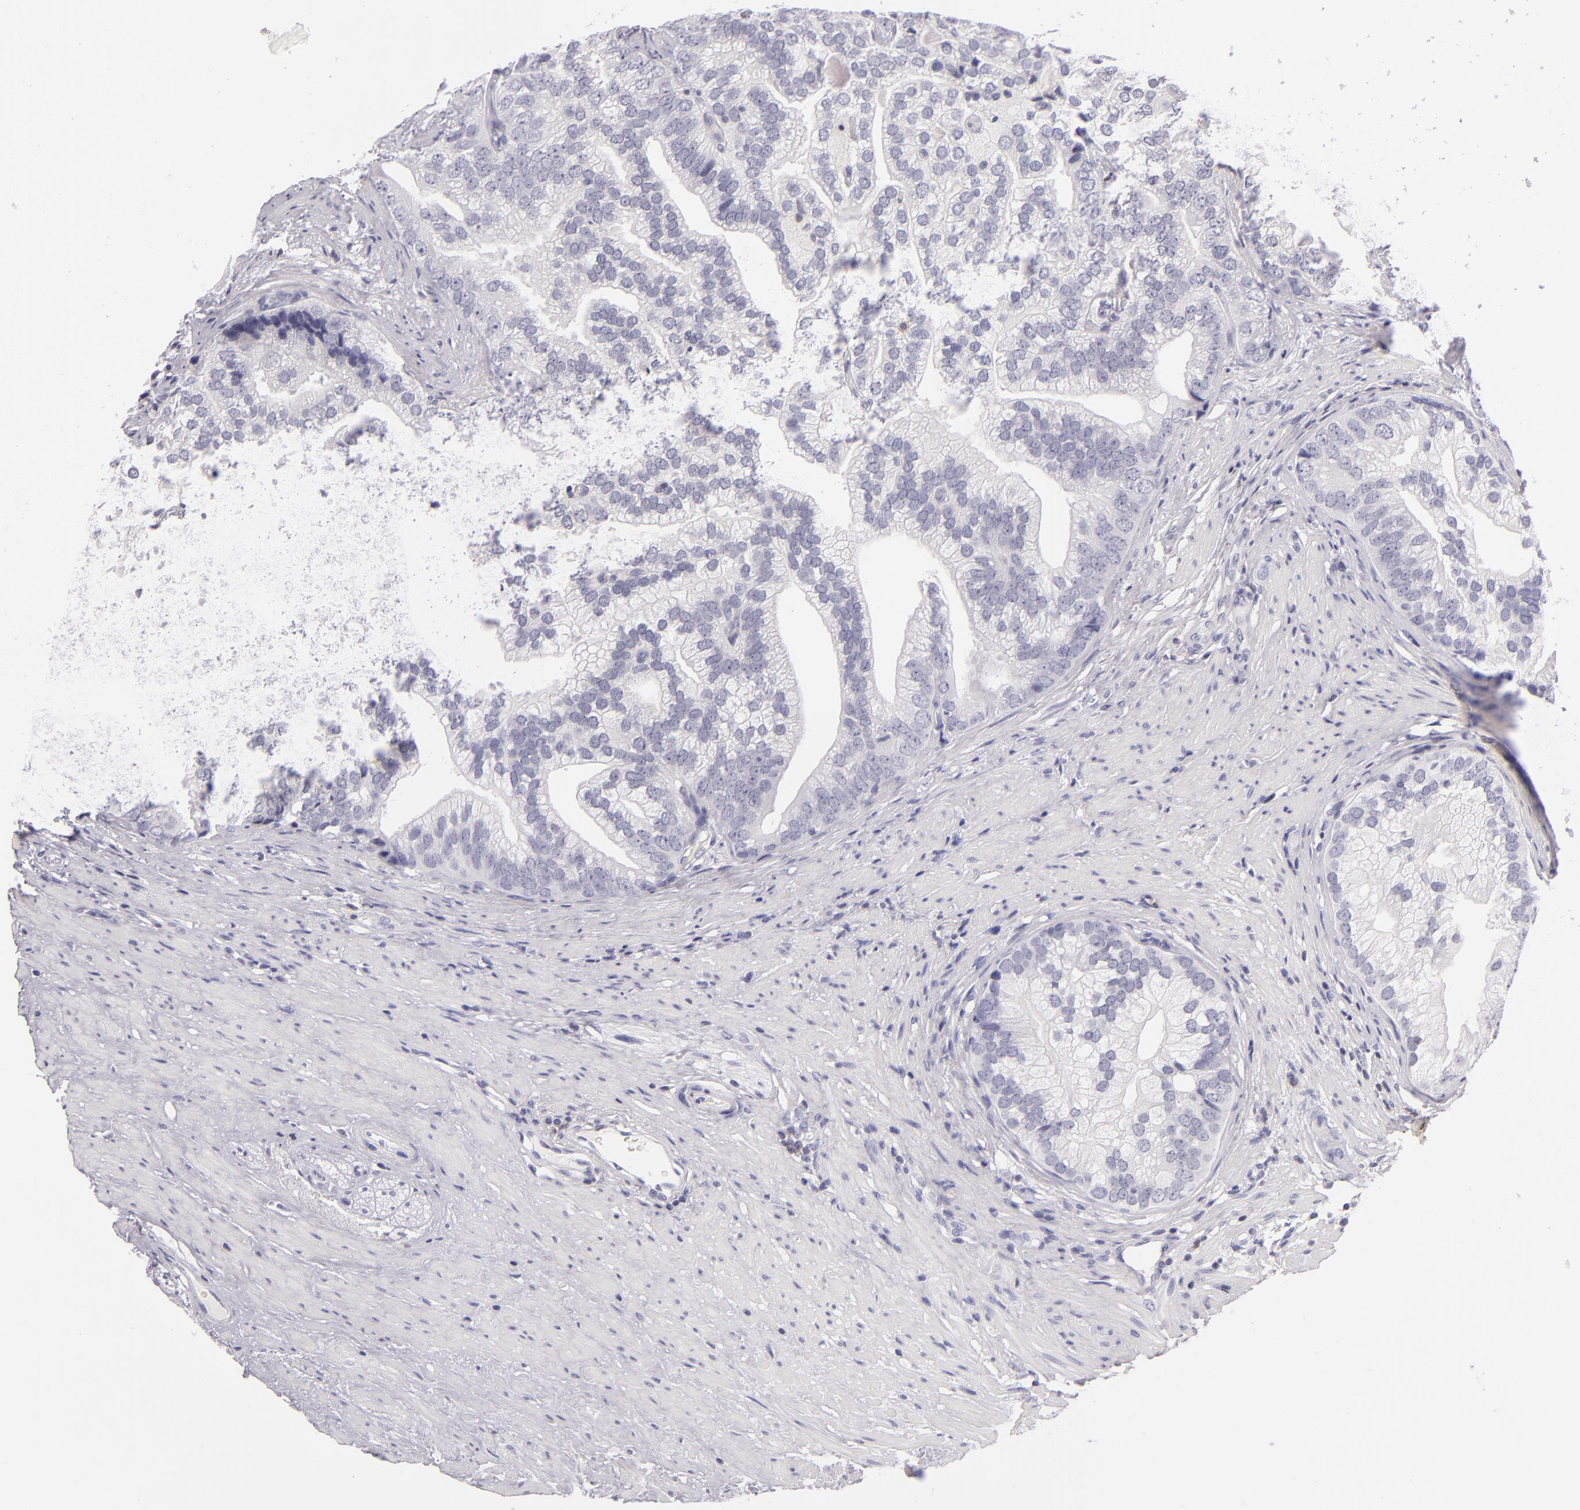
{"staining": {"intensity": "negative", "quantity": "none", "location": "none"}, "tissue": "prostate cancer", "cell_type": "Tumor cells", "image_type": "cancer", "snomed": [{"axis": "morphology", "description": "Adenocarcinoma, Low grade"}, {"axis": "topography", "description": "Prostate"}], "caption": "Immunohistochemistry histopathology image of neoplastic tissue: prostate cancer stained with DAB (3,3'-diaminobenzidine) exhibits no significant protein expression in tumor cells.", "gene": "CD48", "patient": {"sex": "male", "age": 71}}